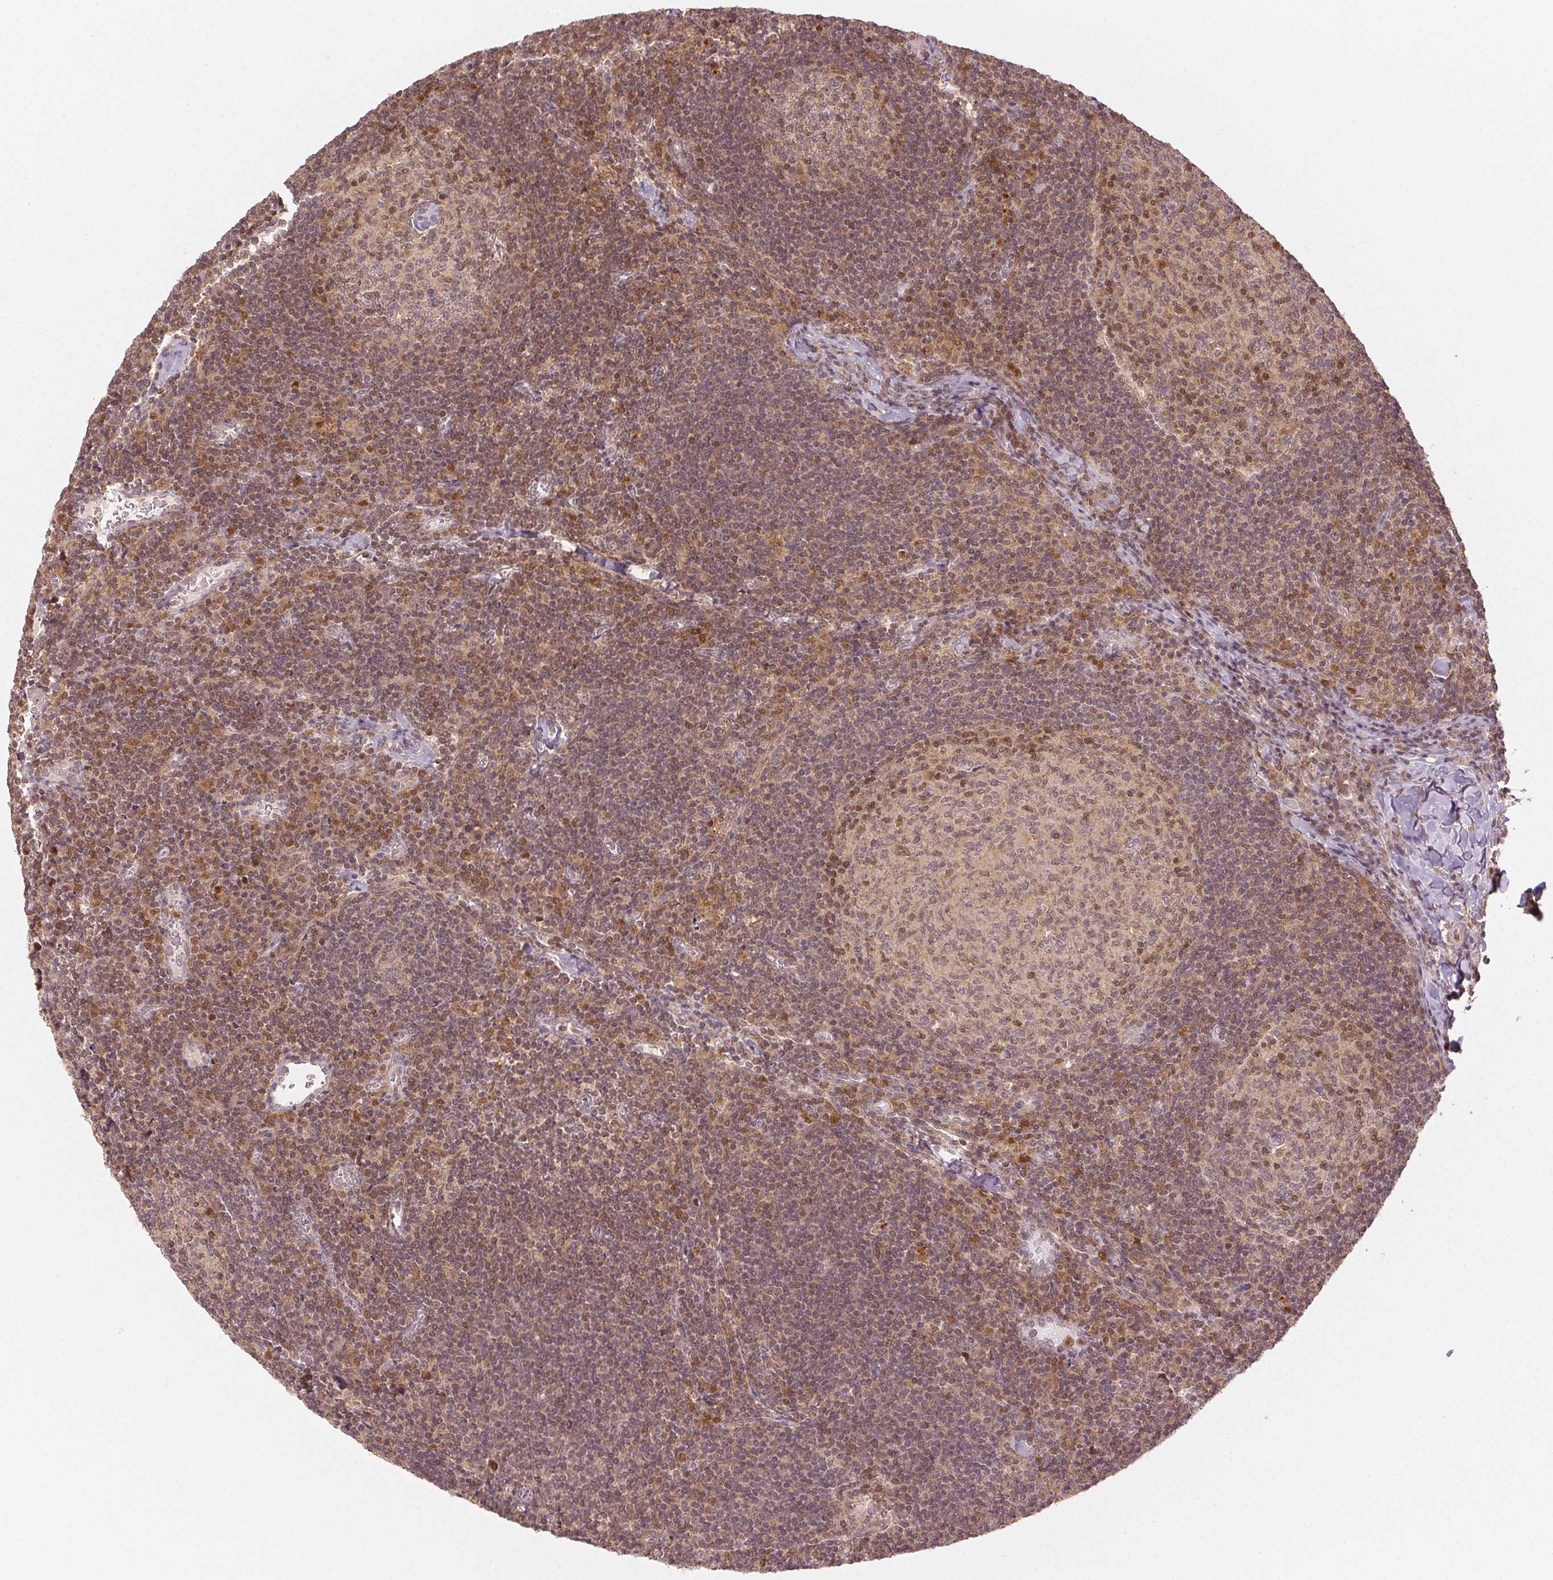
{"staining": {"intensity": "moderate", "quantity": "<25%", "location": "cytoplasmic/membranous,nuclear"}, "tissue": "lymph node", "cell_type": "Germinal center cells", "image_type": "normal", "snomed": [{"axis": "morphology", "description": "Normal tissue, NOS"}, {"axis": "topography", "description": "Lymph node"}], "caption": "About <25% of germinal center cells in benign lymph node demonstrate moderate cytoplasmic/membranous,nuclear protein expression as visualized by brown immunohistochemical staining.", "gene": "MAPK14", "patient": {"sex": "male", "age": 67}}